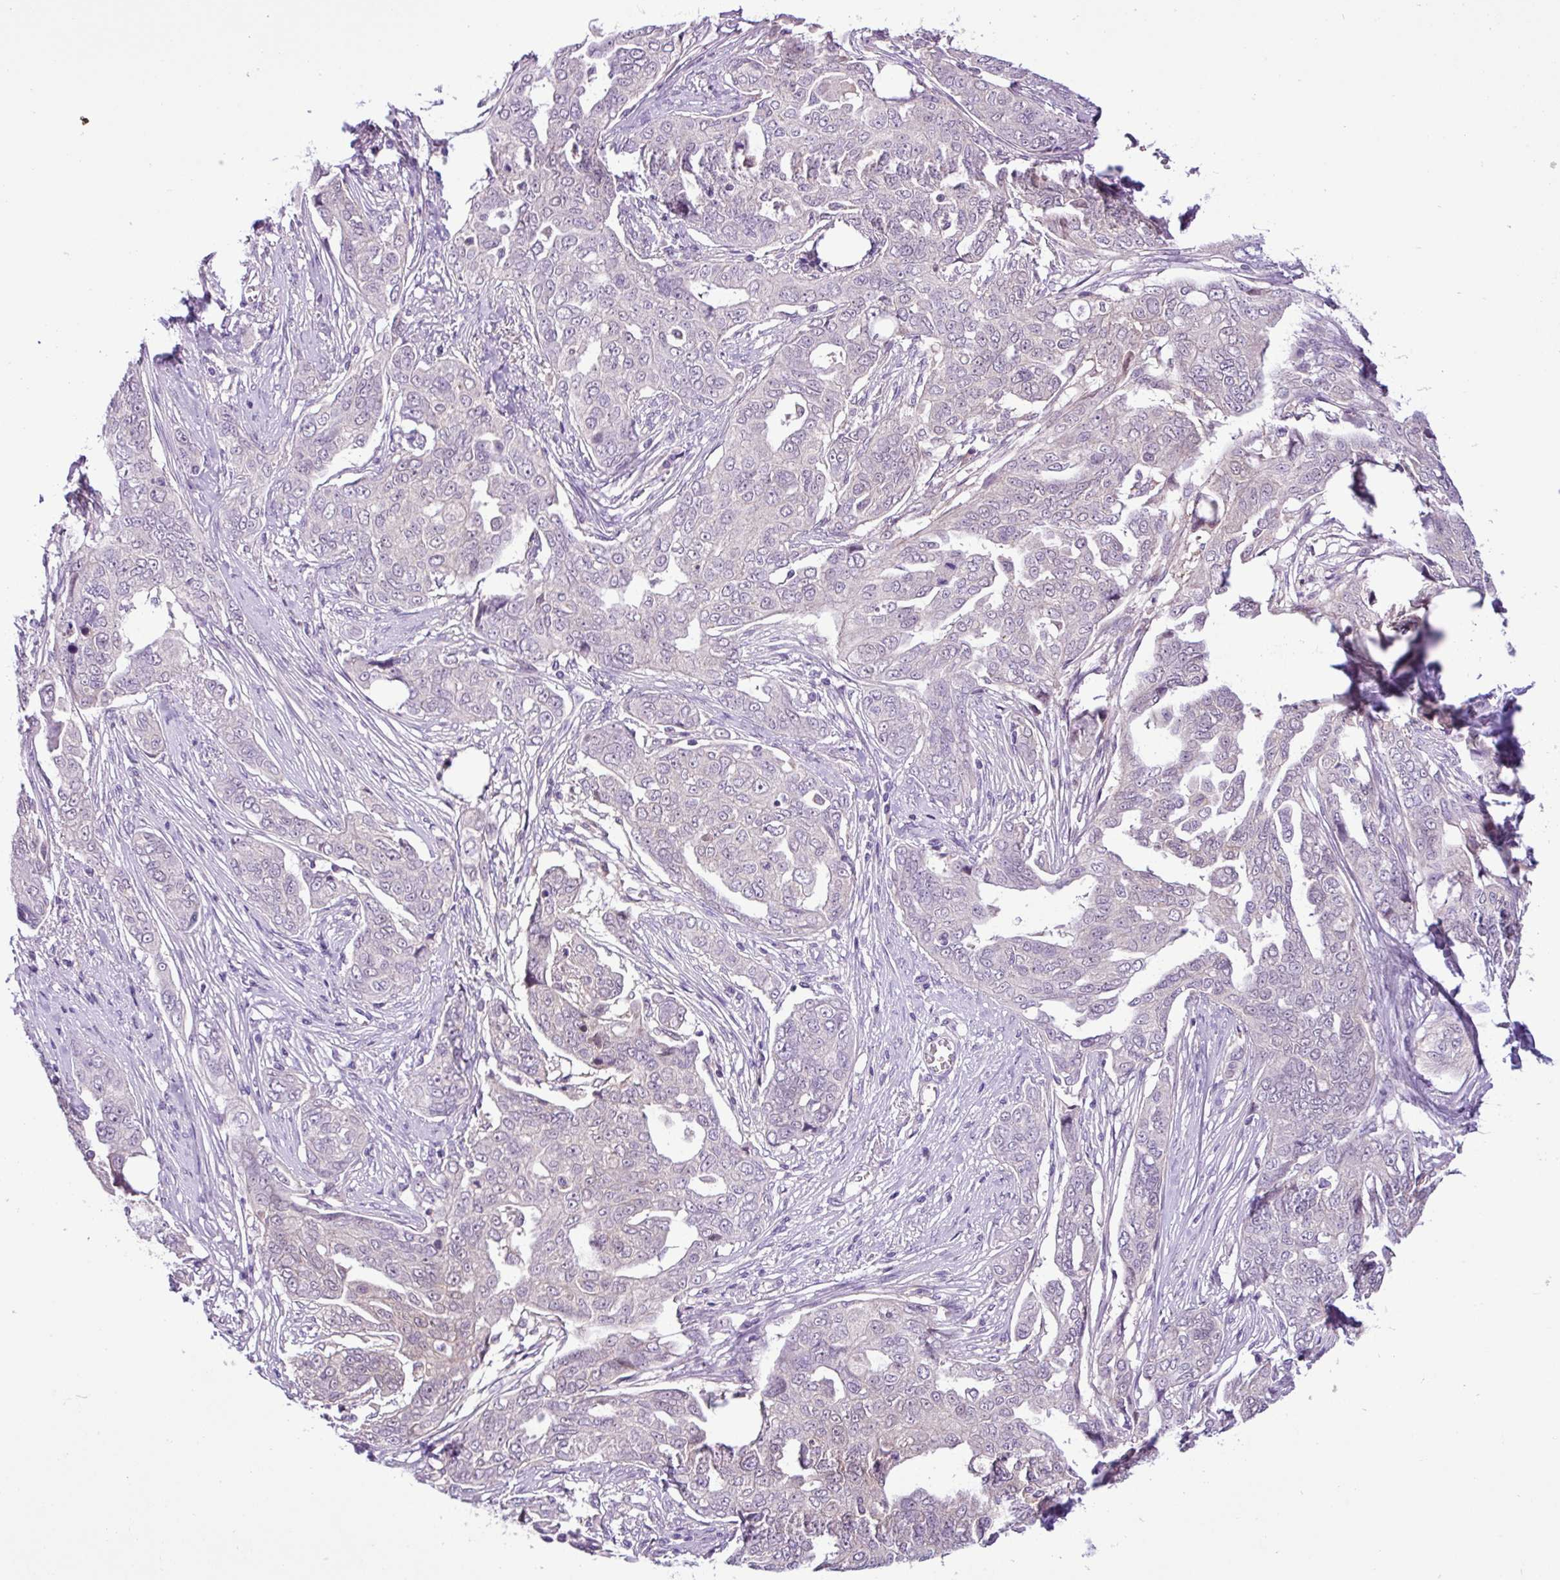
{"staining": {"intensity": "negative", "quantity": "none", "location": "none"}, "tissue": "ovarian cancer", "cell_type": "Tumor cells", "image_type": "cancer", "snomed": [{"axis": "morphology", "description": "Carcinoma, endometroid"}, {"axis": "topography", "description": "Ovary"}], "caption": "Histopathology image shows no significant protein positivity in tumor cells of ovarian cancer. Brightfield microscopy of immunohistochemistry (IHC) stained with DAB (brown) and hematoxylin (blue), captured at high magnification.", "gene": "TONSL", "patient": {"sex": "female", "age": 70}}